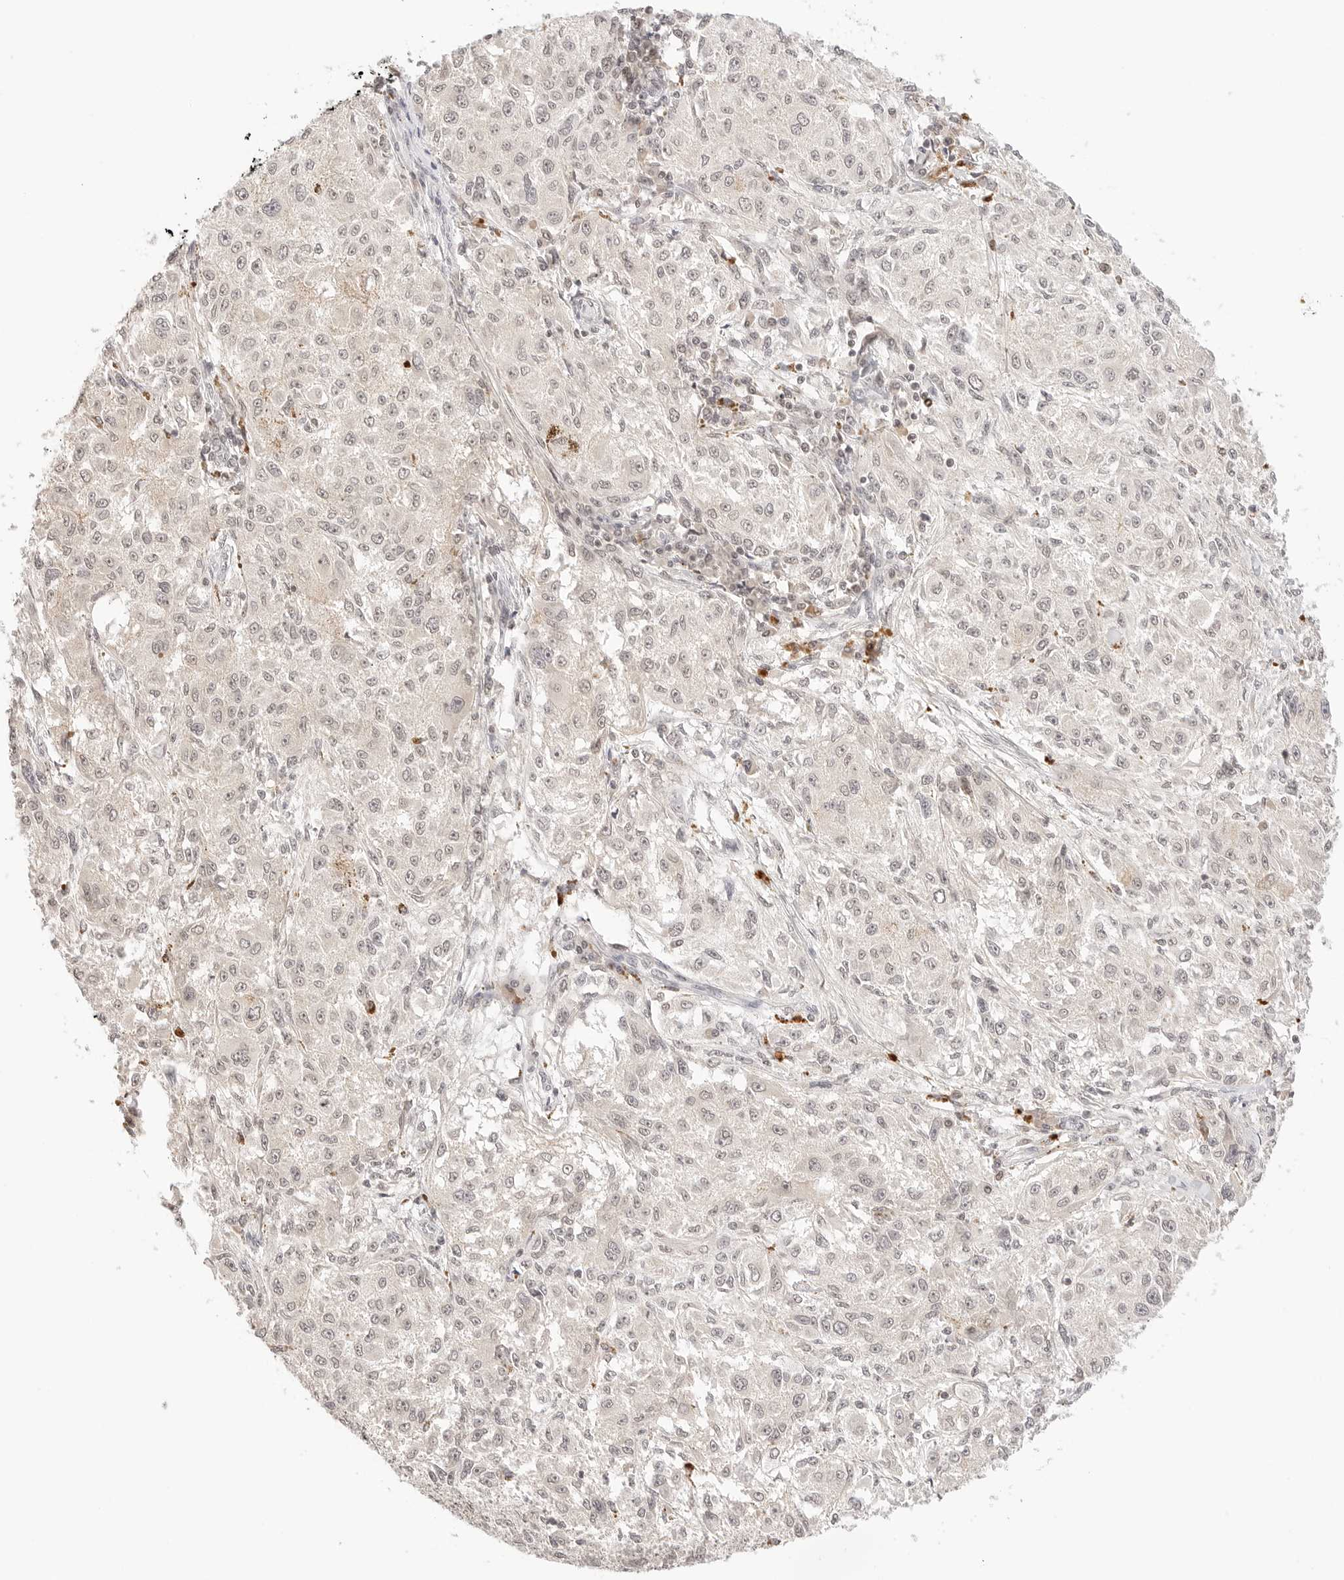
{"staining": {"intensity": "negative", "quantity": "none", "location": "none"}, "tissue": "melanoma", "cell_type": "Tumor cells", "image_type": "cancer", "snomed": [{"axis": "morphology", "description": "Necrosis, NOS"}, {"axis": "morphology", "description": "Malignant melanoma, NOS"}, {"axis": "topography", "description": "Skin"}], "caption": "DAB (3,3'-diaminobenzidine) immunohistochemical staining of human malignant melanoma shows no significant expression in tumor cells.", "gene": "SEPTIN4", "patient": {"sex": "female", "age": 87}}